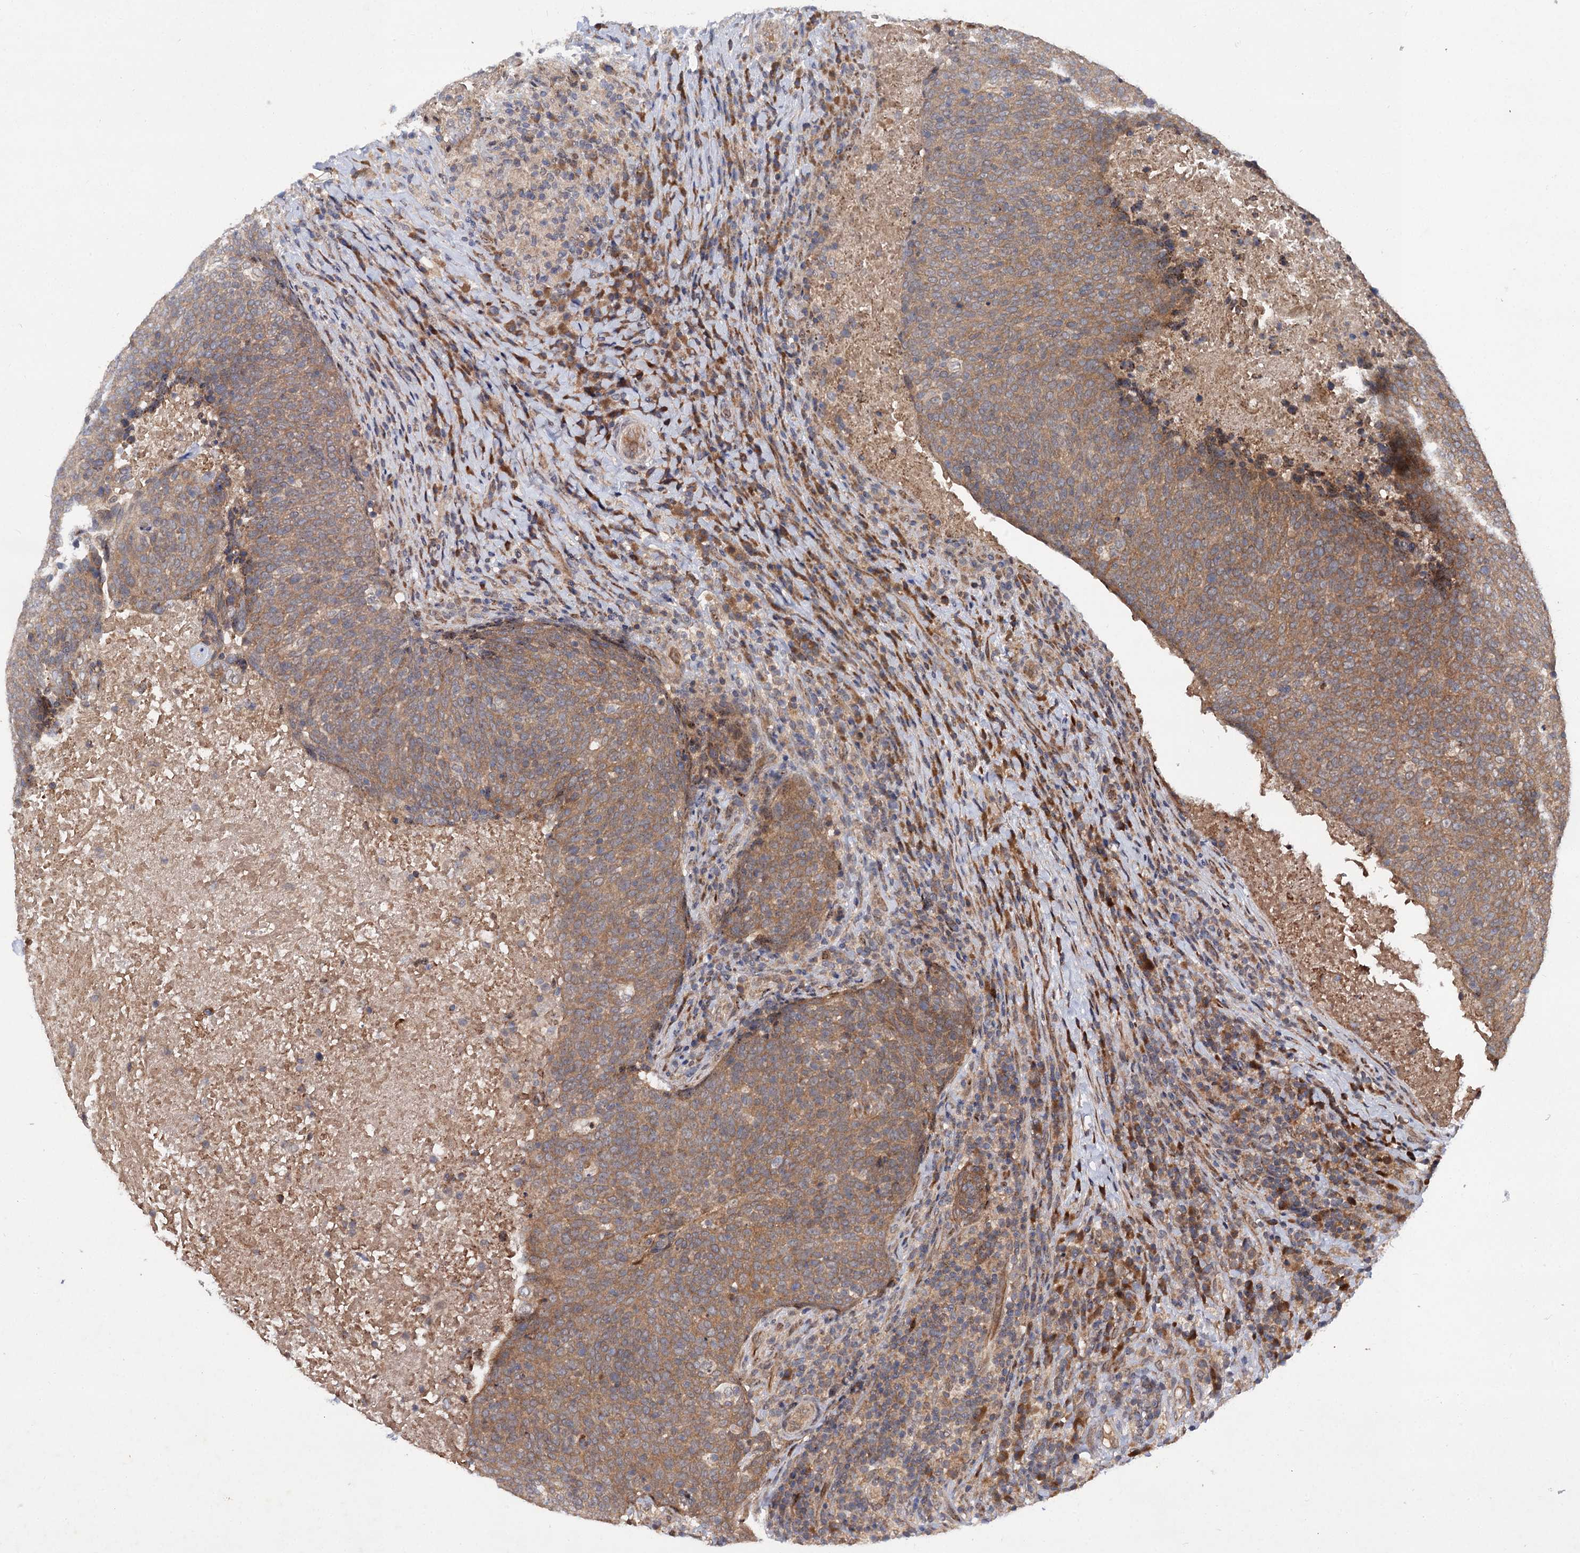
{"staining": {"intensity": "moderate", "quantity": ">75%", "location": "cytoplasmic/membranous"}, "tissue": "head and neck cancer", "cell_type": "Tumor cells", "image_type": "cancer", "snomed": [{"axis": "morphology", "description": "Squamous cell carcinoma, NOS"}, {"axis": "morphology", "description": "Squamous cell carcinoma, metastatic, NOS"}, {"axis": "topography", "description": "Lymph node"}, {"axis": "topography", "description": "Head-Neck"}], "caption": "Protein expression analysis of head and neck metastatic squamous cell carcinoma displays moderate cytoplasmic/membranous positivity in about >75% of tumor cells.", "gene": "FBXW8", "patient": {"sex": "male", "age": 62}}